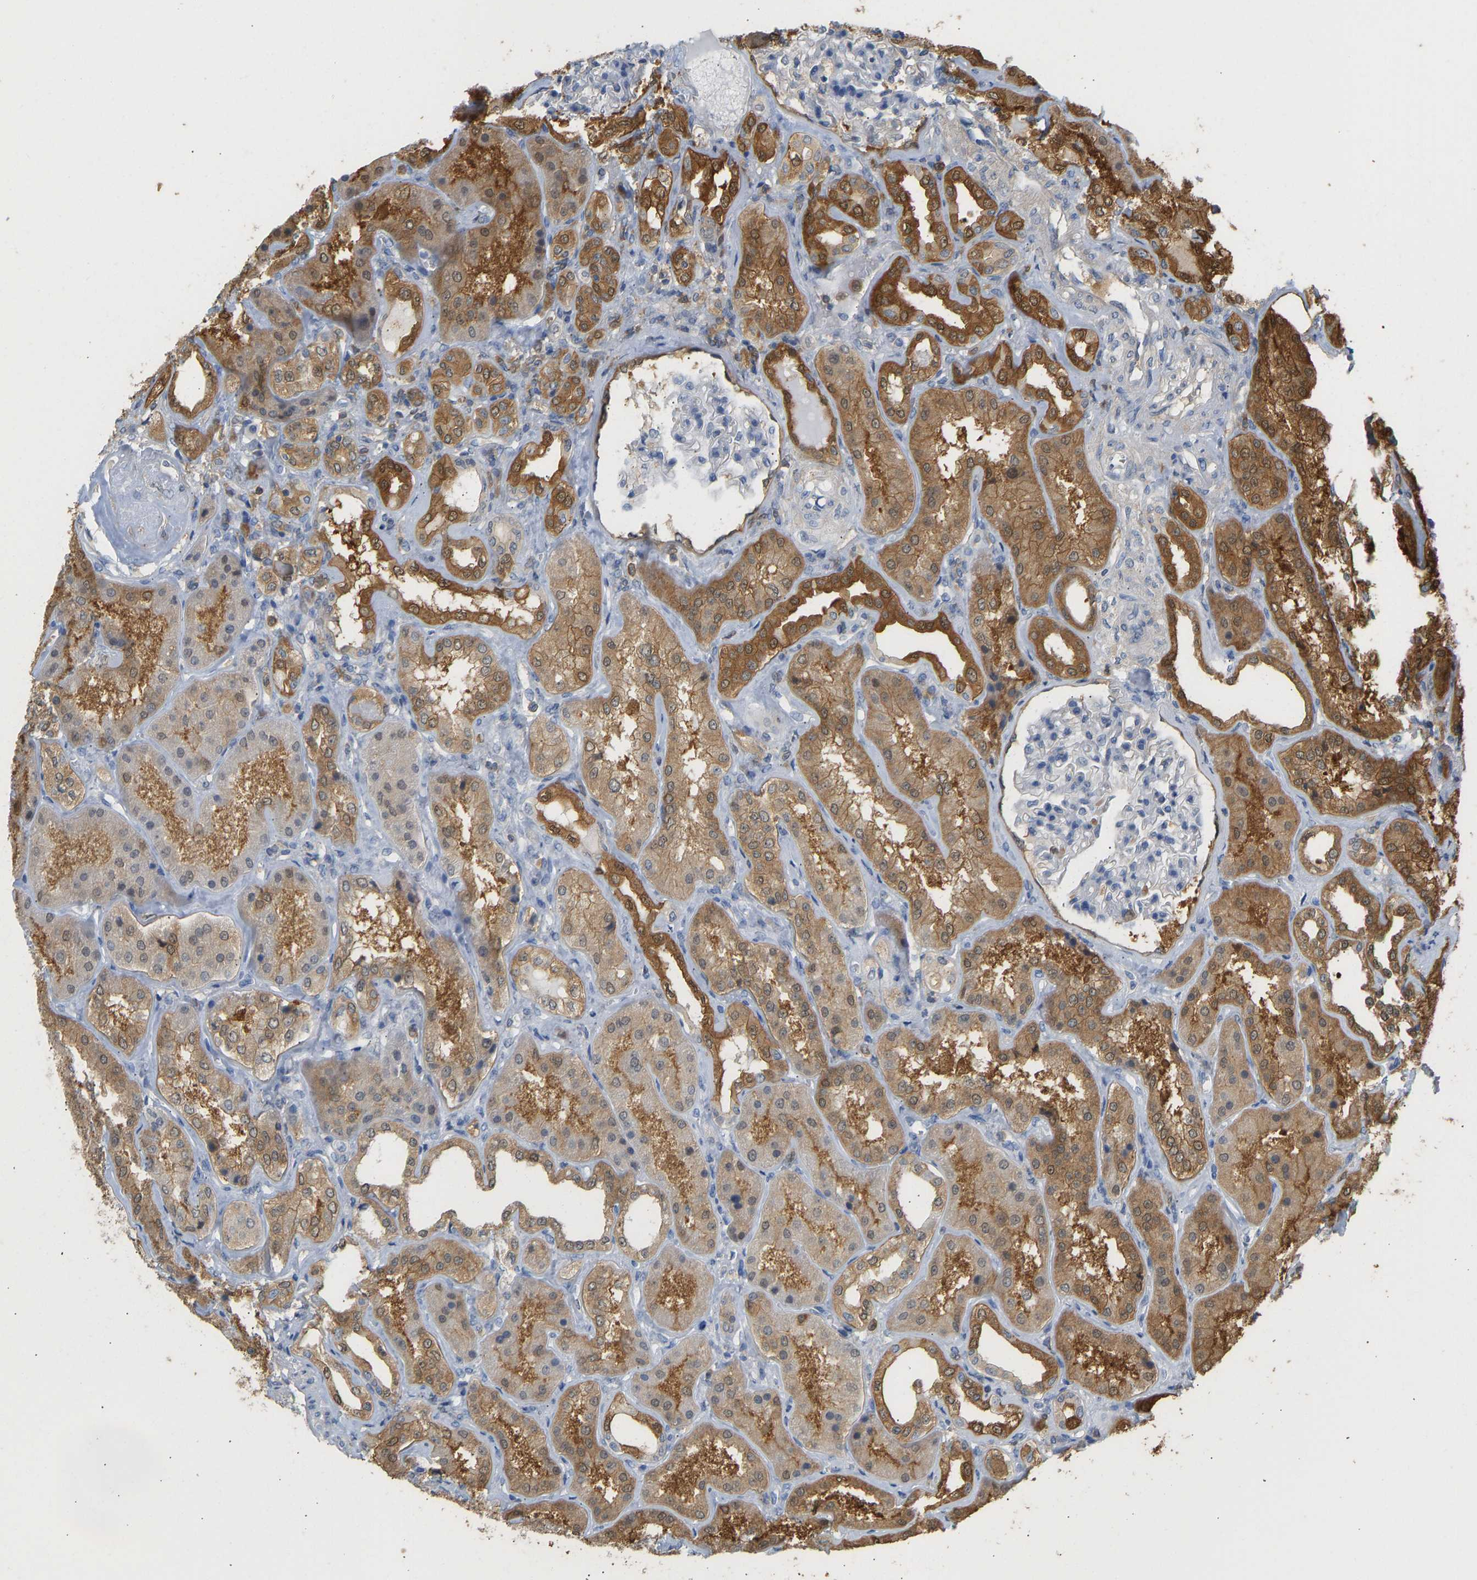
{"staining": {"intensity": "moderate", "quantity": "<25%", "location": "cytoplasmic/membranous"}, "tissue": "kidney", "cell_type": "Cells in glomeruli", "image_type": "normal", "snomed": [{"axis": "morphology", "description": "Normal tissue, NOS"}, {"axis": "topography", "description": "Kidney"}], "caption": "Normal kidney demonstrates moderate cytoplasmic/membranous expression in approximately <25% of cells in glomeruli, visualized by immunohistochemistry.", "gene": "ENO1", "patient": {"sex": "female", "age": 56}}